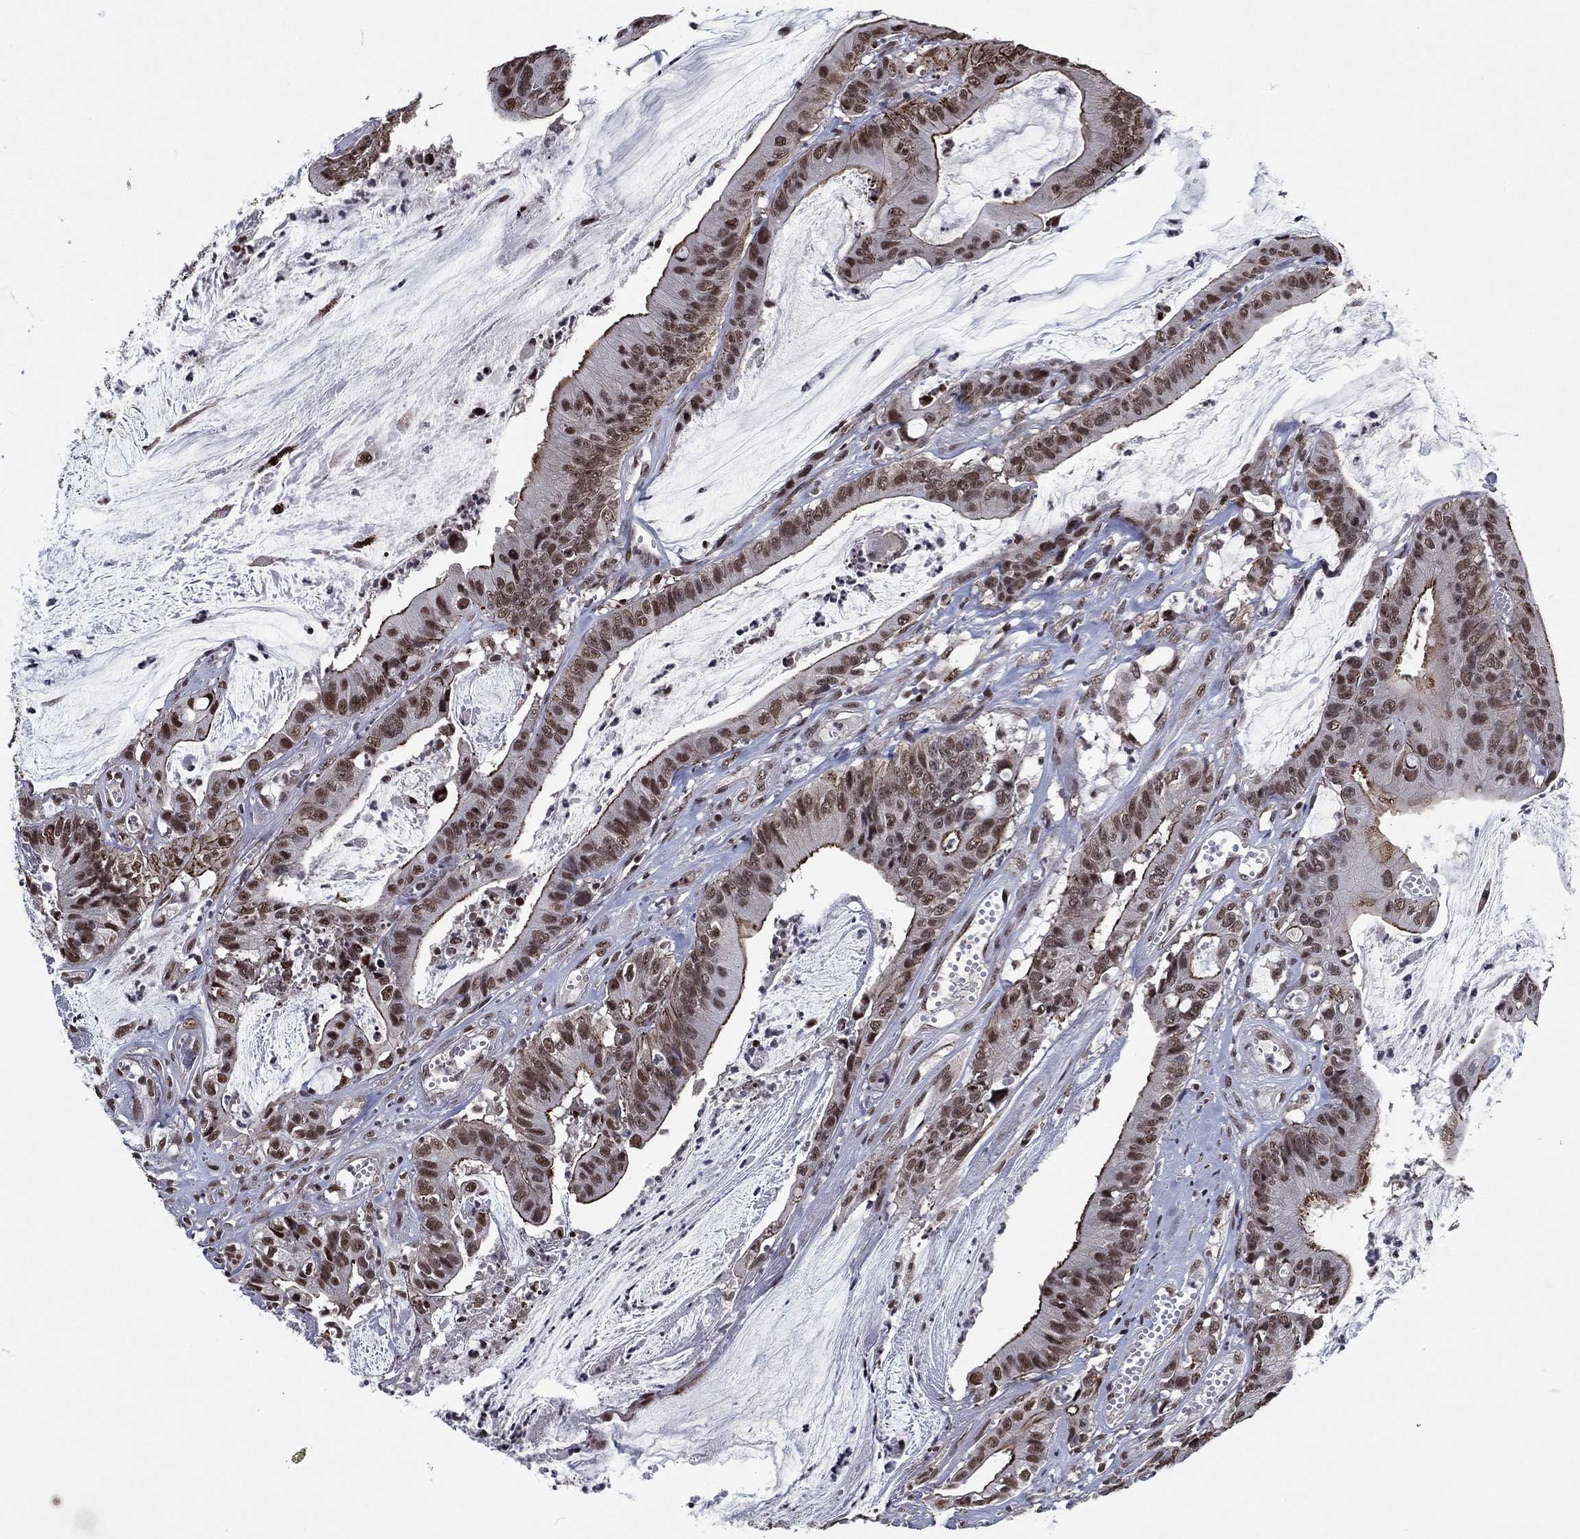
{"staining": {"intensity": "moderate", "quantity": ">75%", "location": "nuclear"}, "tissue": "colorectal cancer", "cell_type": "Tumor cells", "image_type": "cancer", "snomed": [{"axis": "morphology", "description": "Adenocarcinoma, NOS"}, {"axis": "topography", "description": "Colon"}], "caption": "A photomicrograph of colorectal cancer (adenocarcinoma) stained for a protein shows moderate nuclear brown staining in tumor cells.", "gene": "ZBTB42", "patient": {"sex": "female", "age": 69}}